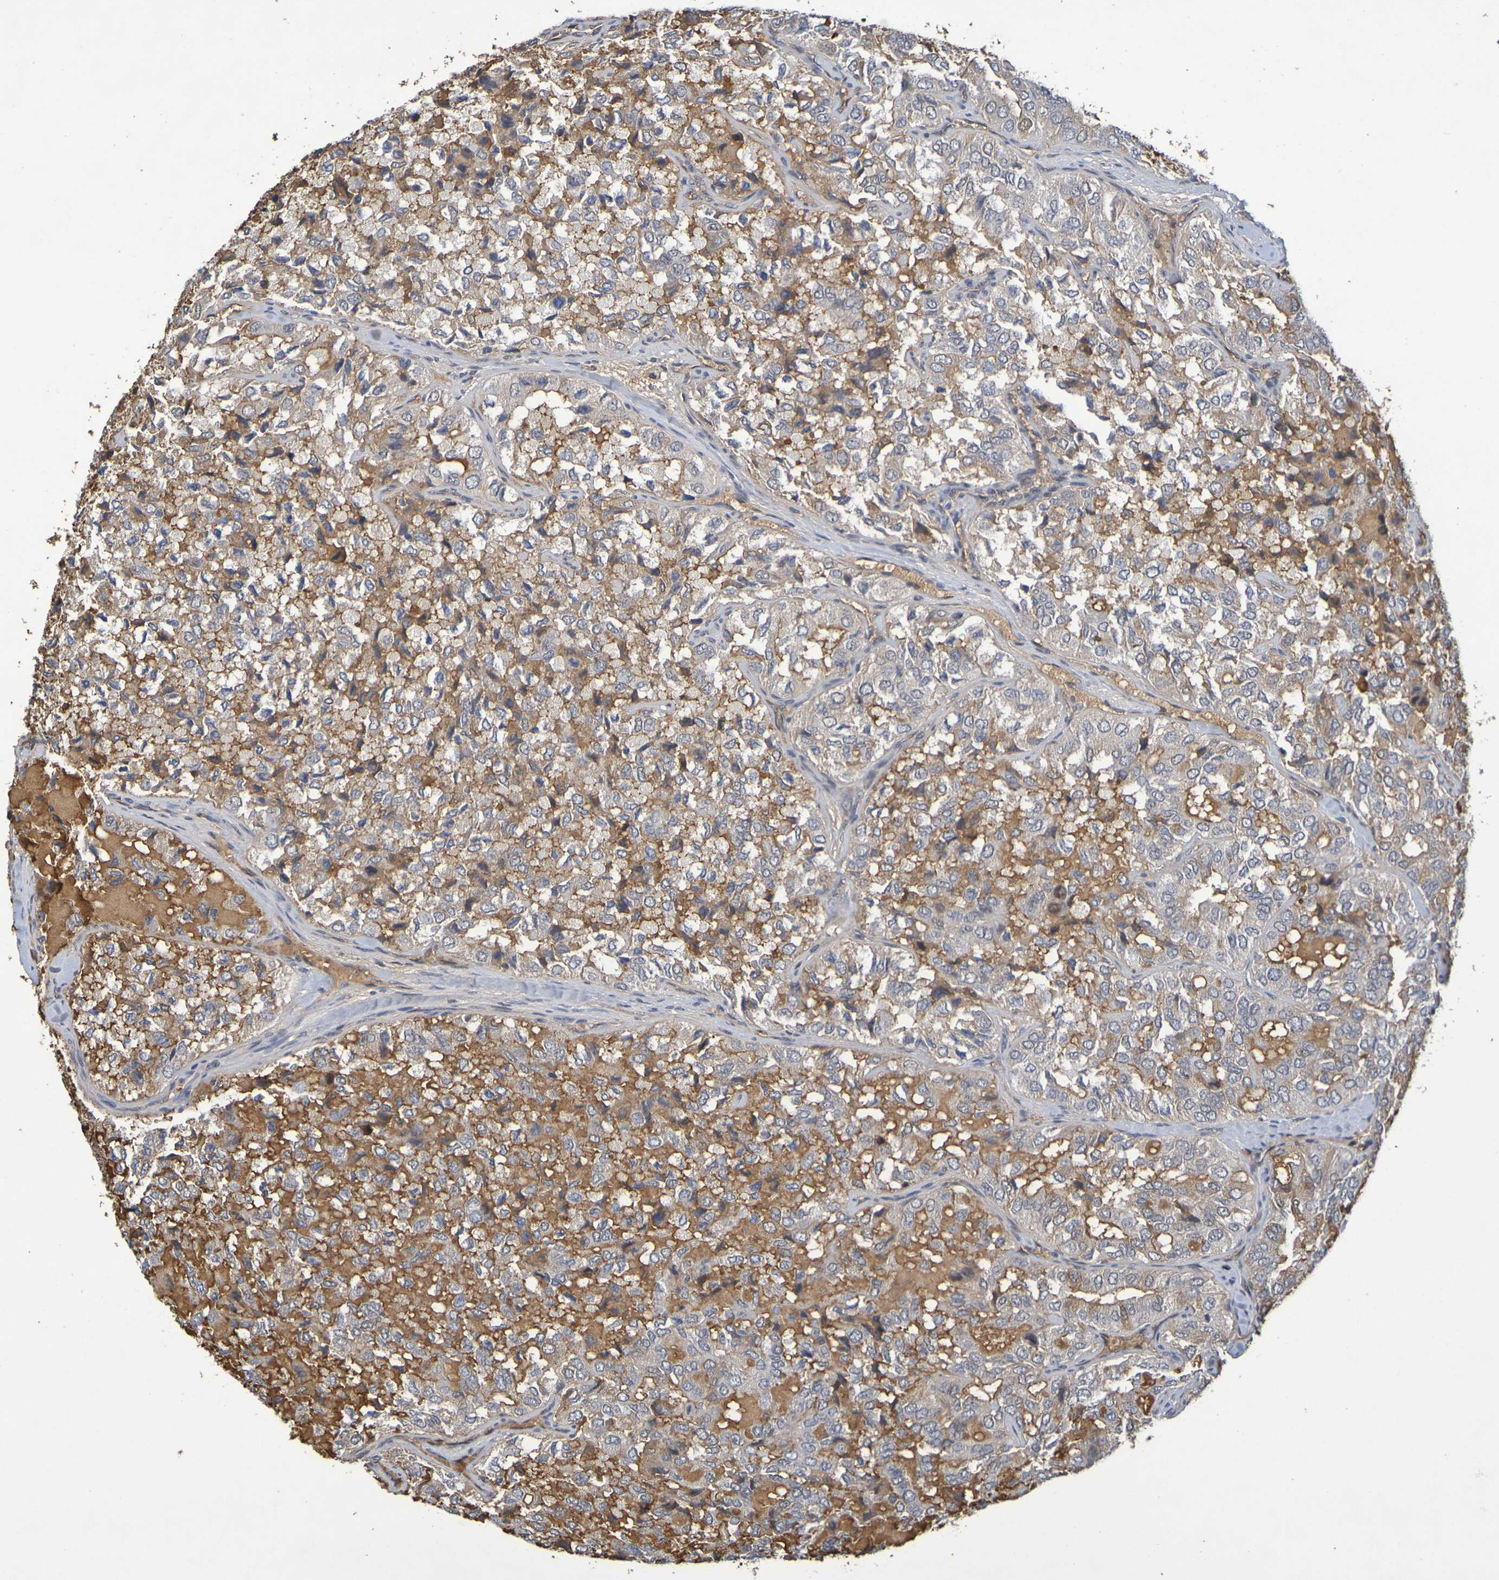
{"staining": {"intensity": "moderate", "quantity": "25%-75%", "location": "cytoplasmic/membranous"}, "tissue": "thyroid cancer", "cell_type": "Tumor cells", "image_type": "cancer", "snomed": [{"axis": "morphology", "description": "Follicular adenoma carcinoma, NOS"}, {"axis": "topography", "description": "Thyroid gland"}], "caption": "Brown immunohistochemical staining in thyroid follicular adenoma carcinoma reveals moderate cytoplasmic/membranous staining in approximately 25%-75% of tumor cells. The staining is performed using DAB (3,3'-diaminobenzidine) brown chromogen to label protein expression. The nuclei are counter-stained blue using hematoxylin.", "gene": "TERF2", "patient": {"sex": "male", "age": 75}}